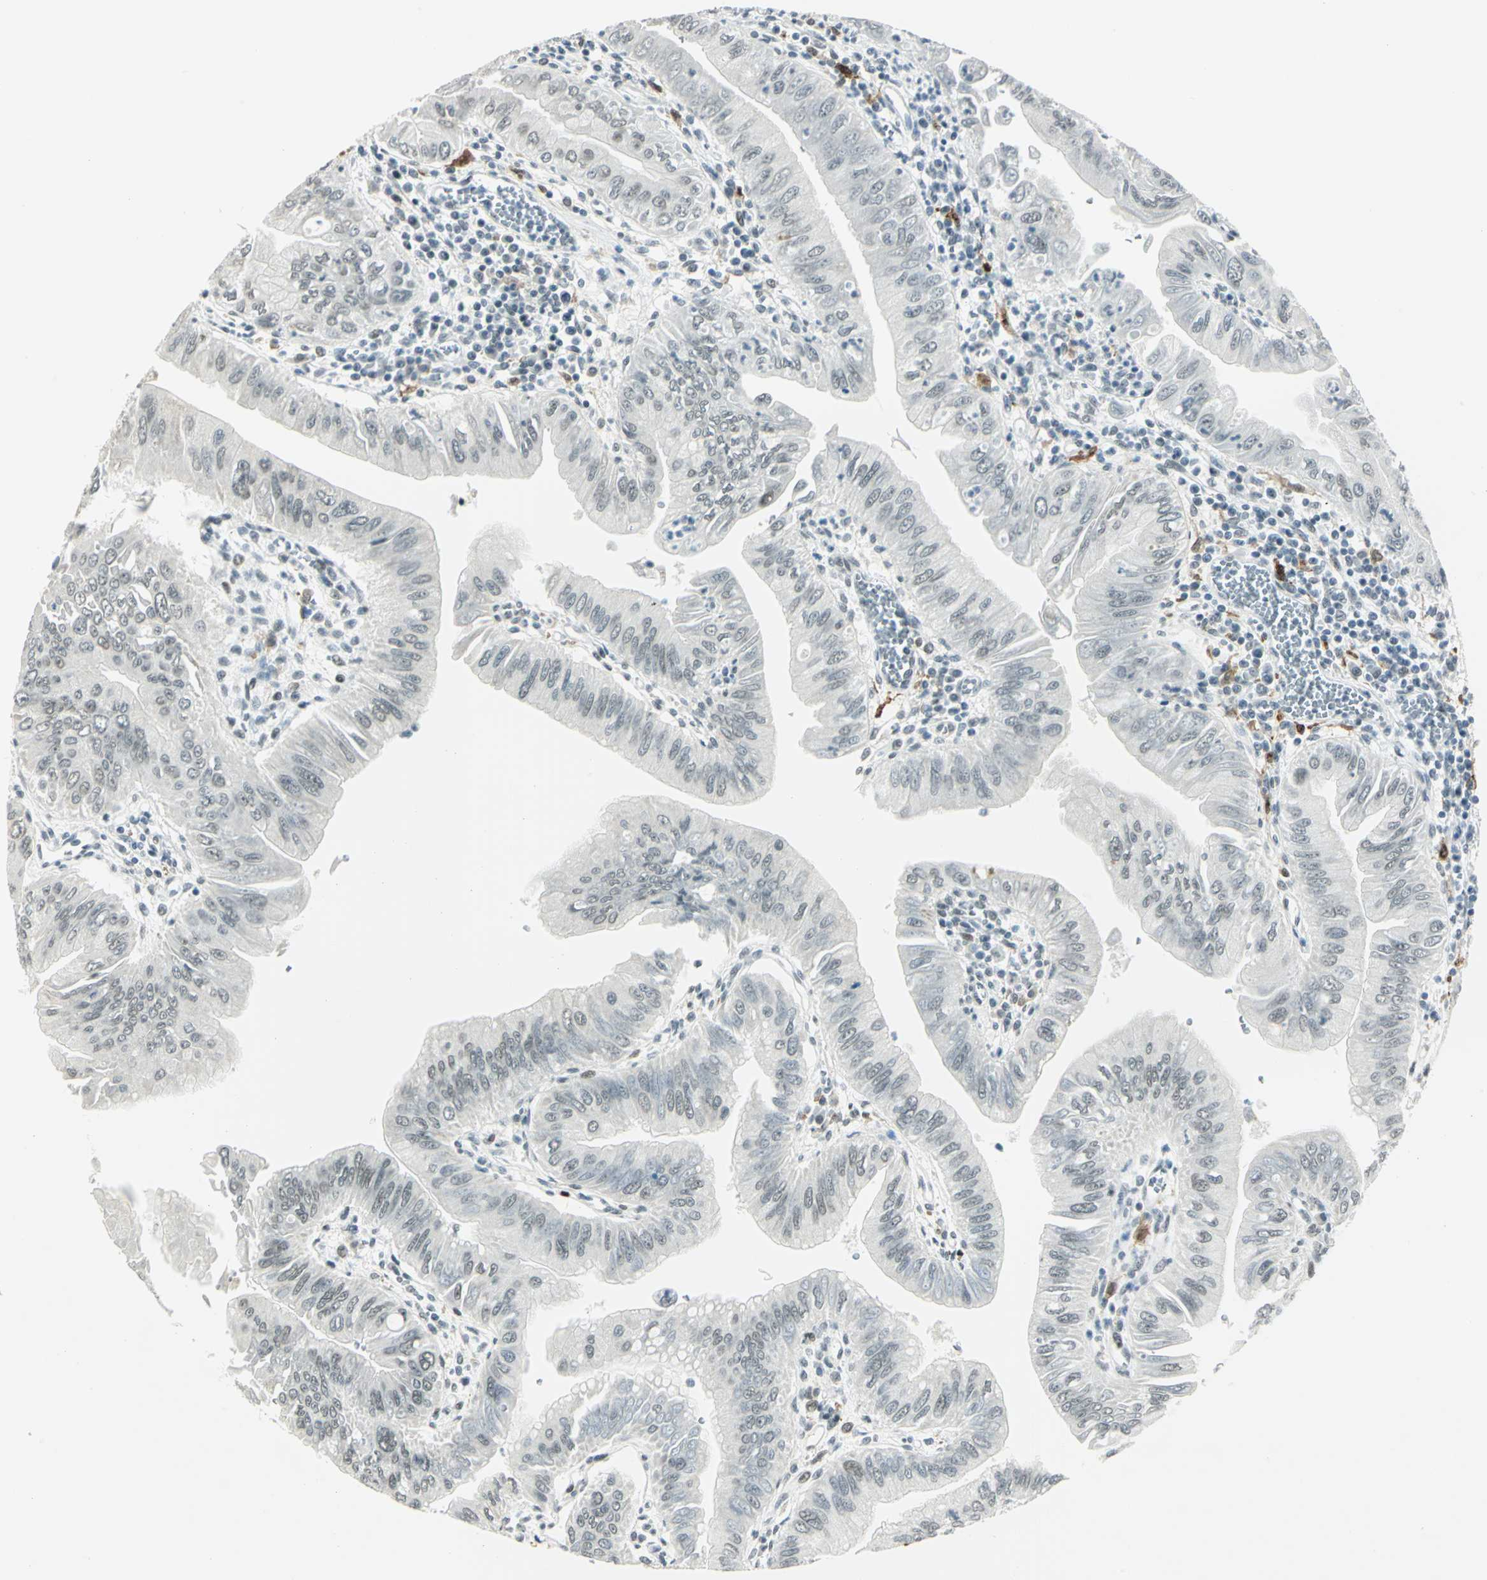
{"staining": {"intensity": "weak", "quantity": "<25%", "location": "nuclear"}, "tissue": "pancreatic cancer", "cell_type": "Tumor cells", "image_type": "cancer", "snomed": [{"axis": "morphology", "description": "Normal tissue, NOS"}, {"axis": "topography", "description": "Lymph node"}], "caption": "Immunohistochemical staining of human pancreatic cancer displays no significant staining in tumor cells.", "gene": "MTMR10", "patient": {"sex": "male", "age": 50}}